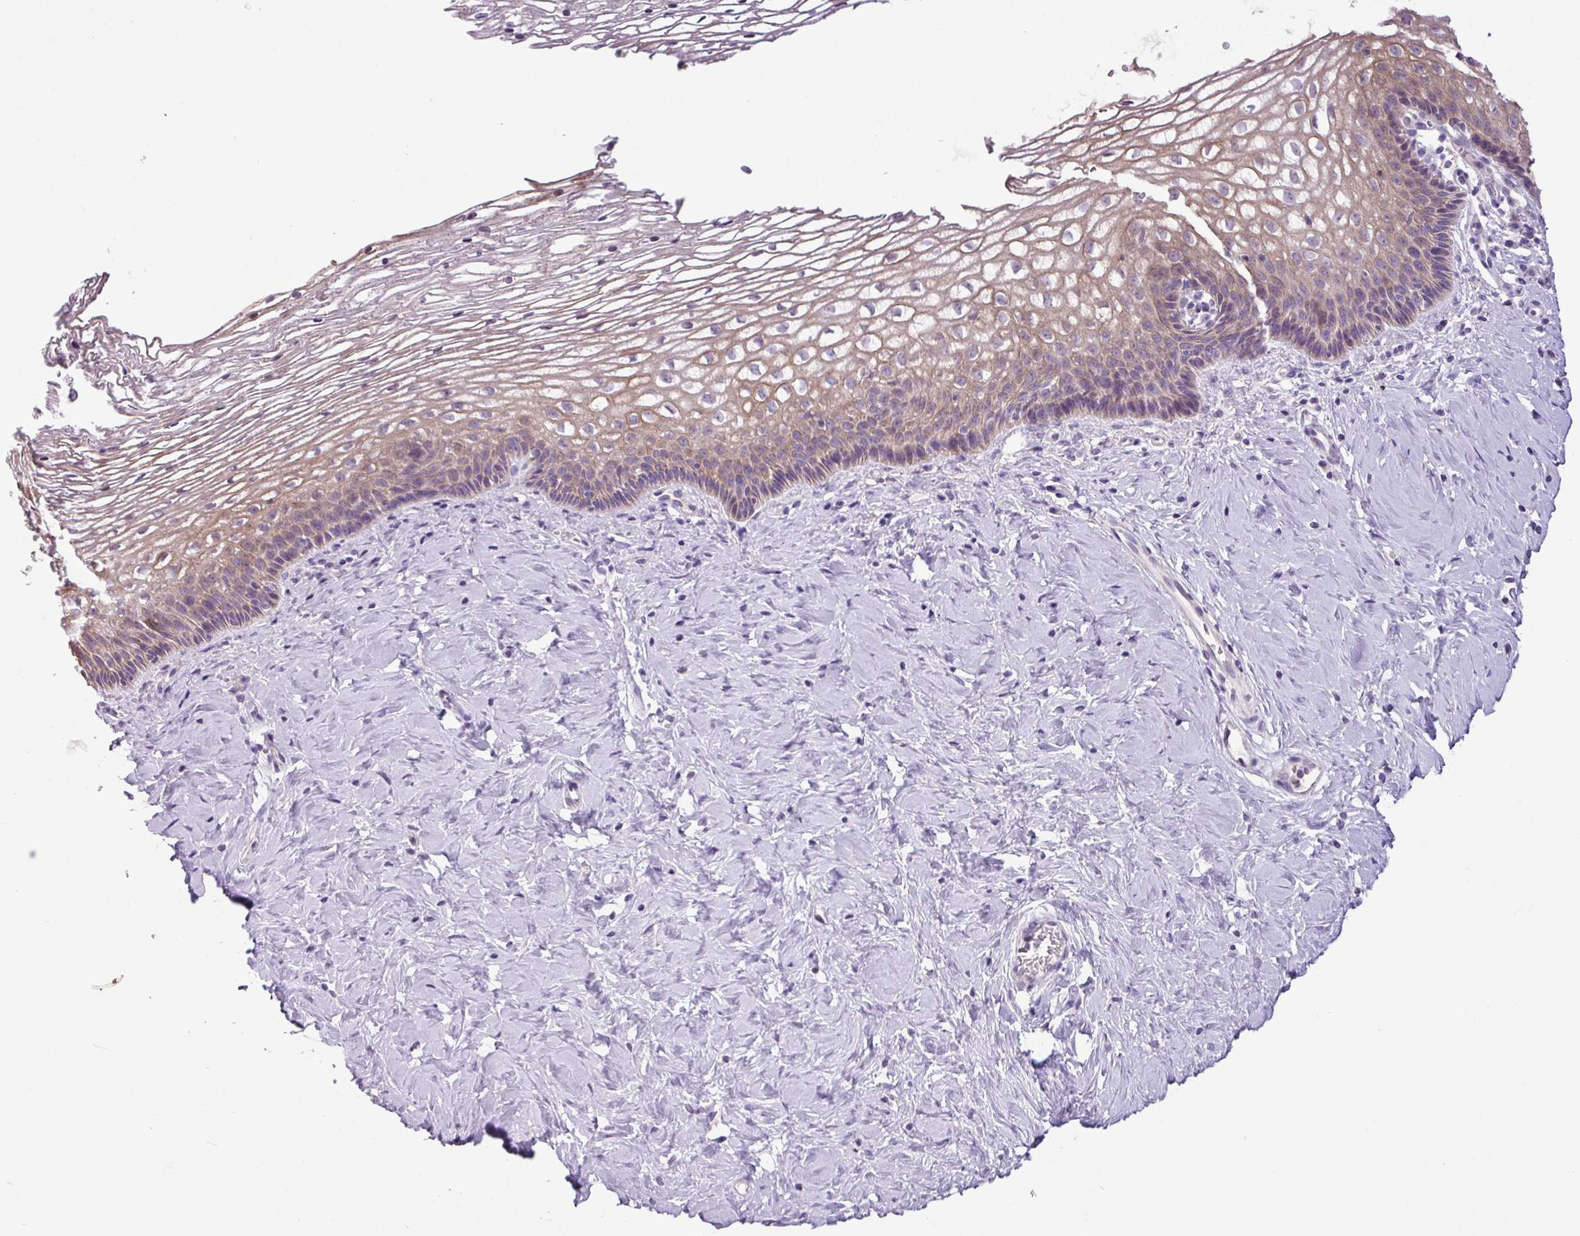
{"staining": {"intensity": "moderate", "quantity": "25%-75%", "location": "cytoplasmic/membranous"}, "tissue": "cervix", "cell_type": "Glandular cells", "image_type": "normal", "snomed": [{"axis": "morphology", "description": "Normal tissue, NOS"}, {"axis": "topography", "description": "Cervix"}], "caption": "A brown stain labels moderate cytoplasmic/membranous expression of a protein in glandular cells of benign cervix.", "gene": "PNLDC1", "patient": {"sex": "female", "age": 36}}